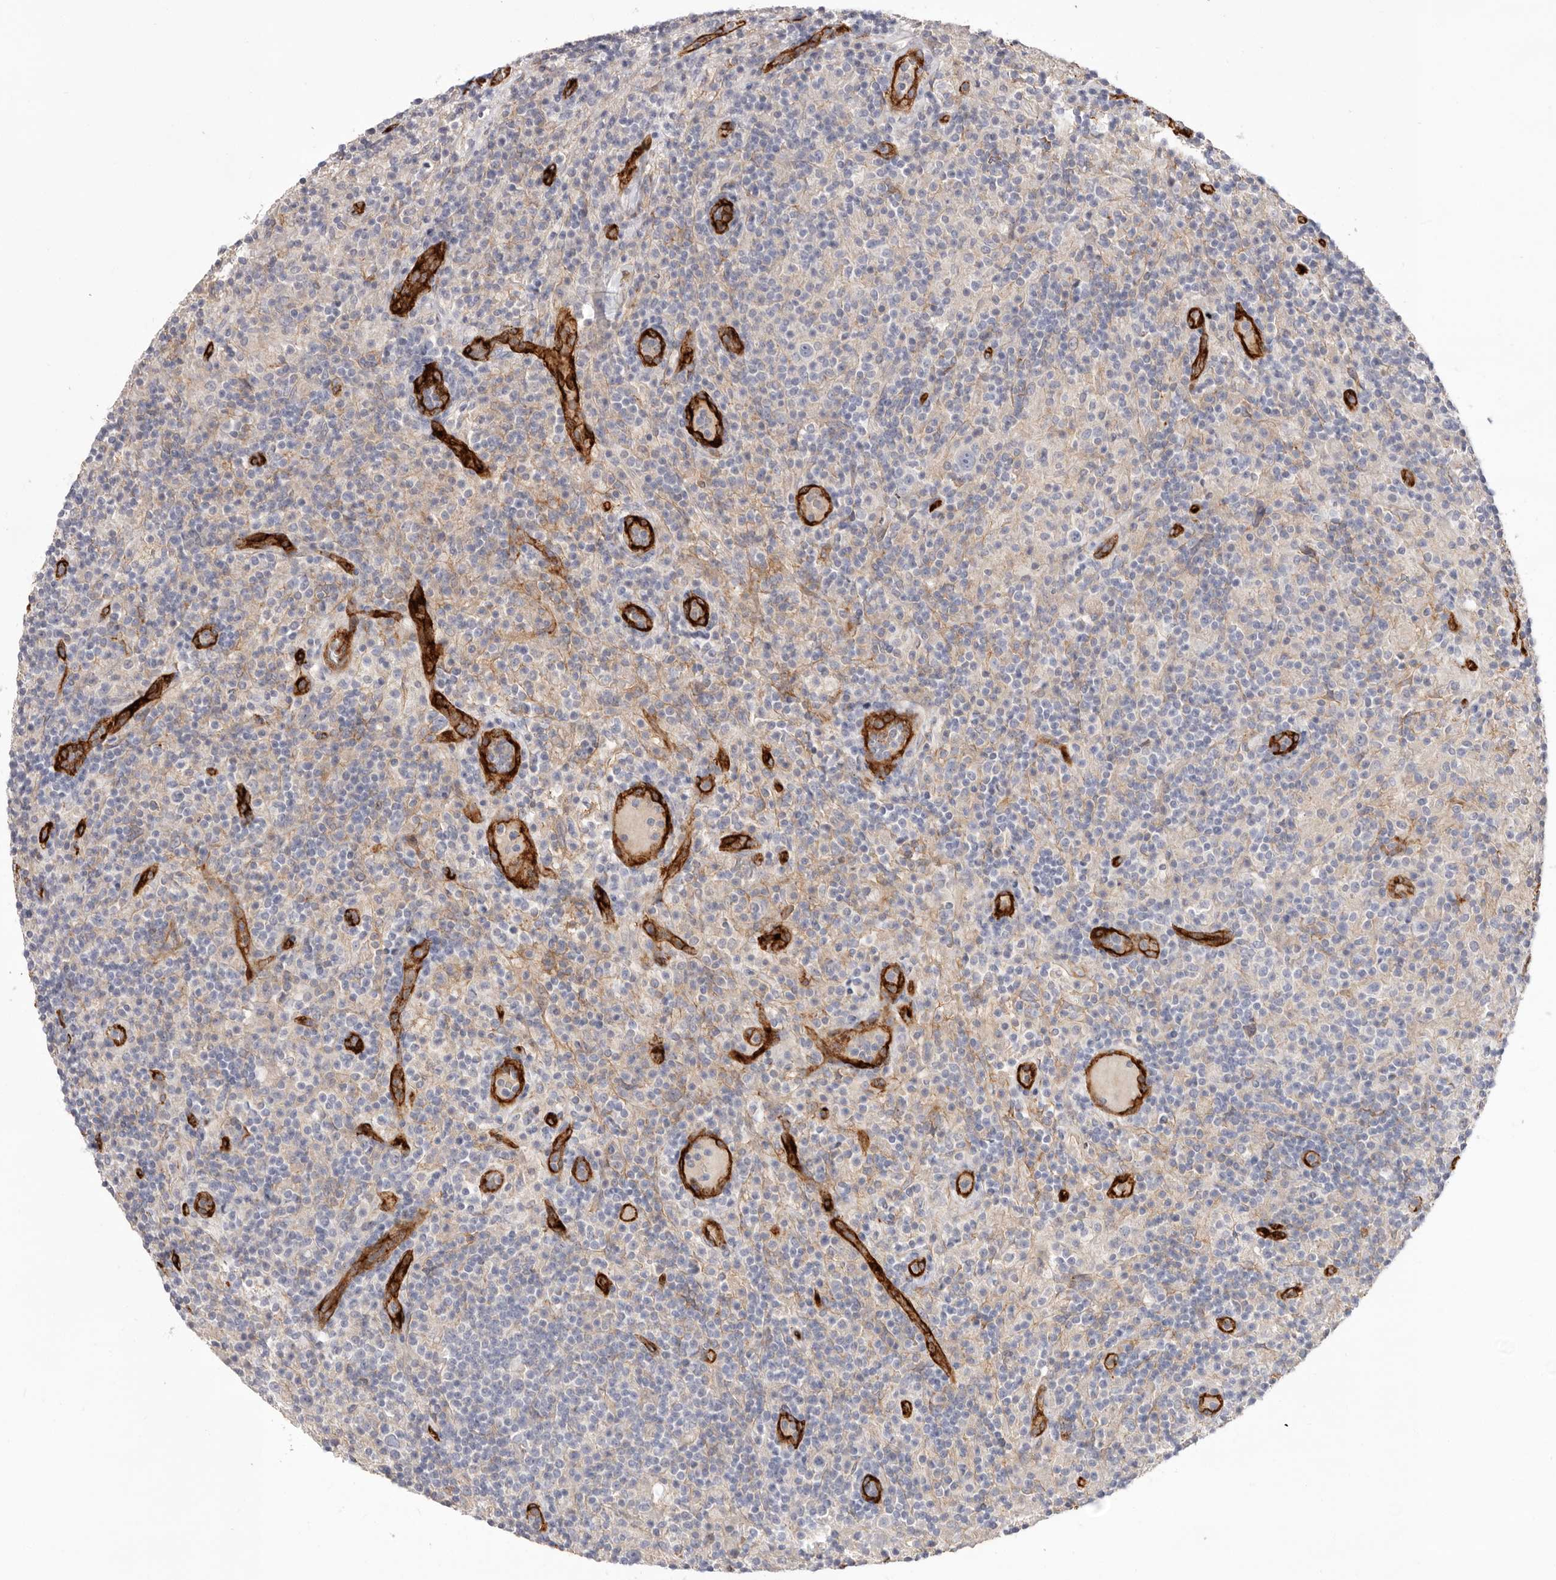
{"staining": {"intensity": "negative", "quantity": "none", "location": "none"}, "tissue": "lymphoma", "cell_type": "Tumor cells", "image_type": "cancer", "snomed": [{"axis": "morphology", "description": "Hodgkin's disease, NOS"}, {"axis": "topography", "description": "Lymph node"}], "caption": "An IHC micrograph of lymphoma is shown. There is no staining in tumor cells of lymphoma. The staining was performed using DAB (3,3'-diaminobenzidine) to visualize the protein expression in brown, while the nuclei were stained in blue with hematoxylin (Magnification: 20x).", "gene": "LRRC66", "patient": {"sex": "male", "age": 70}}